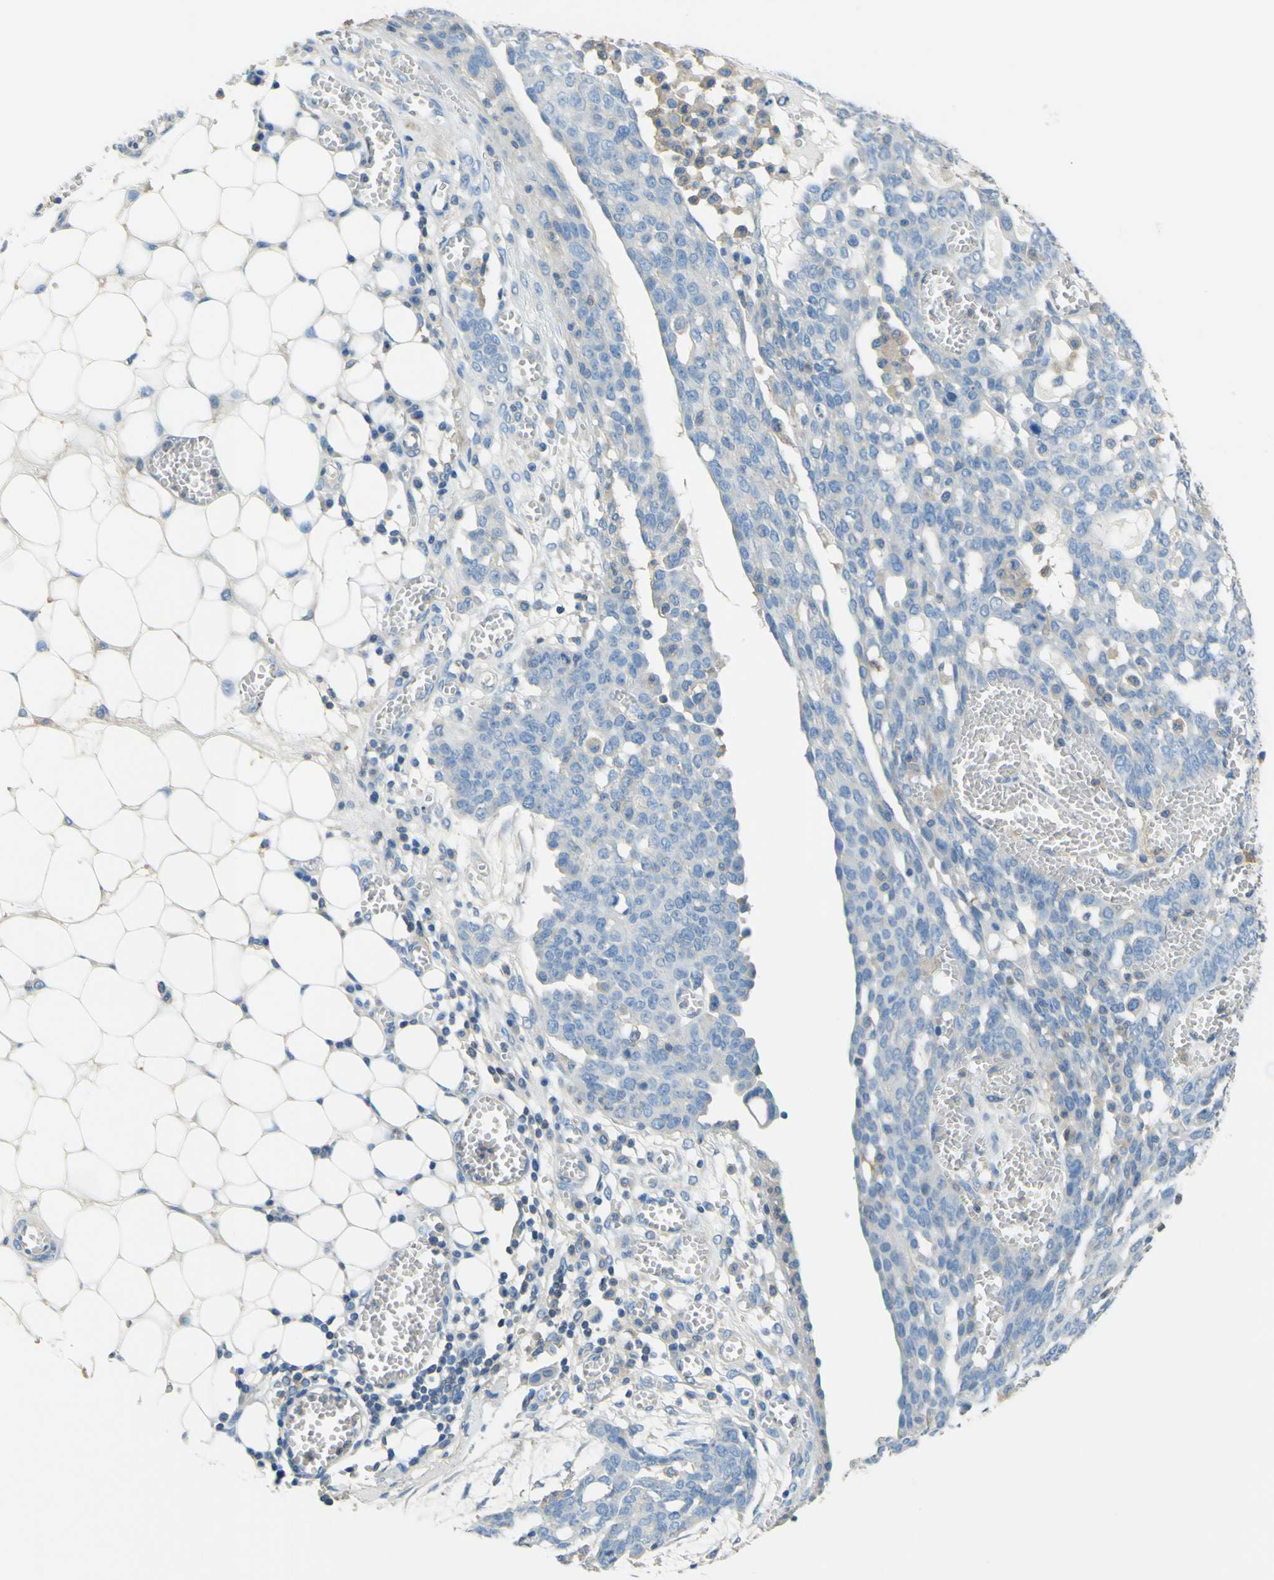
{"staining": {"intensity": "negative", "quantity": "none", "location": "none"}, "tissue": "ovarian cancer", "cell_type": "Tumor cells", "image_type": "cancer", "snomed": [{"axis": "morphology", "description": "Cystadenocarcinoma, serous, NOS"}, {"axis": "topography", "description": "Soft tissue"}, {"axis": "topography", "description": "Ovary"}], "caption": "The IHC micrograph has no significant staining in tumor cells of ovarian cancer tissue.", "gene": "OGN", "patient": {"sex": "female", "age": 57}}